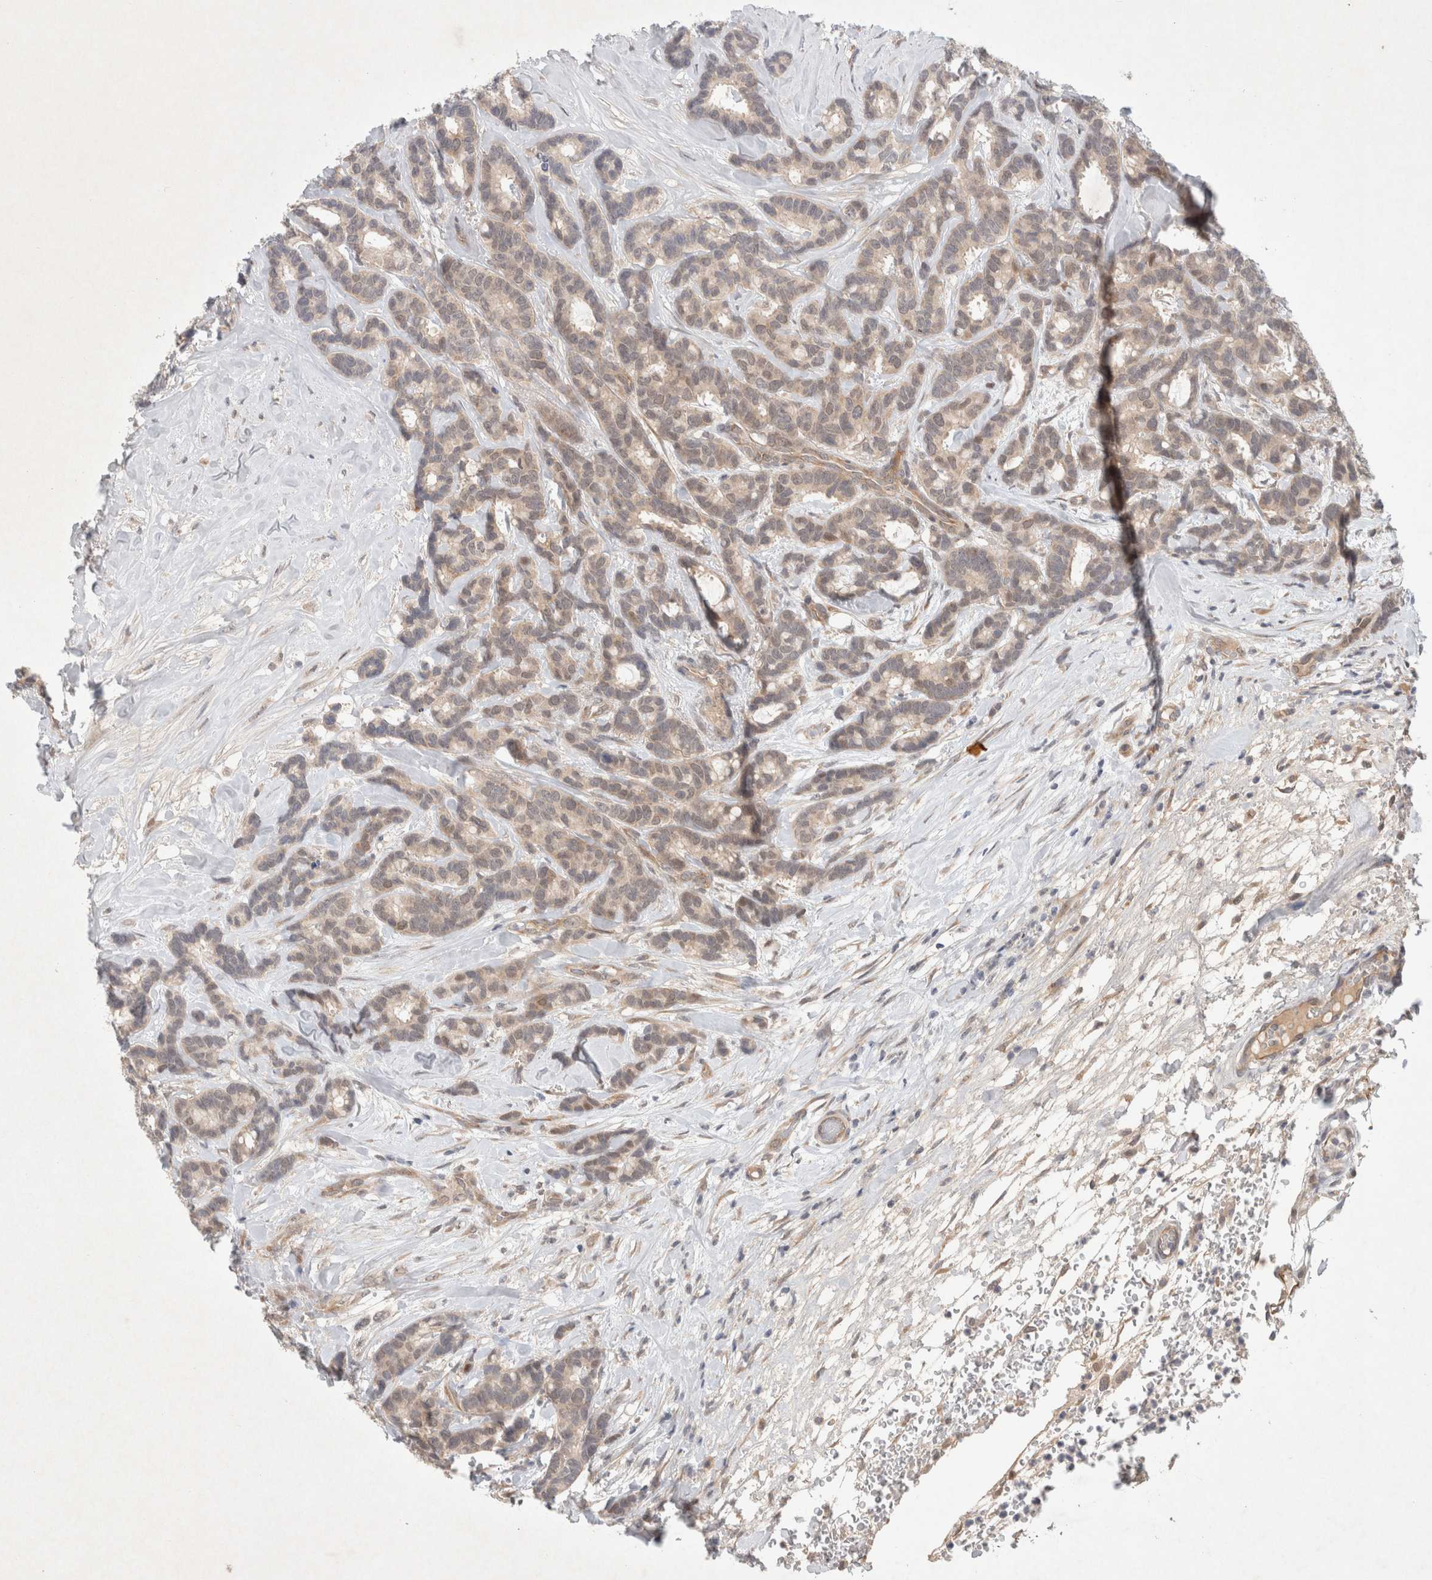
{"staining": {"intensity": "weak", "quantity": "25%-75%", "location": "cytoplasmic/membranous,nuclear"}, "tissue": "breast cancer", "cell_type": "Tumor cells", "image_type": "cancer", "snomed": [{"axis": "morphology", "description": "Duct carcinoma"}, {"axis": "topography", "description": "Breast"}], "caption": "Immunohistochemistry (IHC) staining of breast cancer, which demonstrates low levels of weak cytoplasmic/membranous and nuclear expression in about 25%-75% of tumor cells indicating weak cytoplasmic/membranous and nuclear protein staining. The staining was performed using DAB (3,3'-diaminobenzidine) (brown) for protein detection and nuclei were counterstained in hematoxylin (blue).", "gene": "RASAL2", "patient": {"sex": "female", "age": 87}}